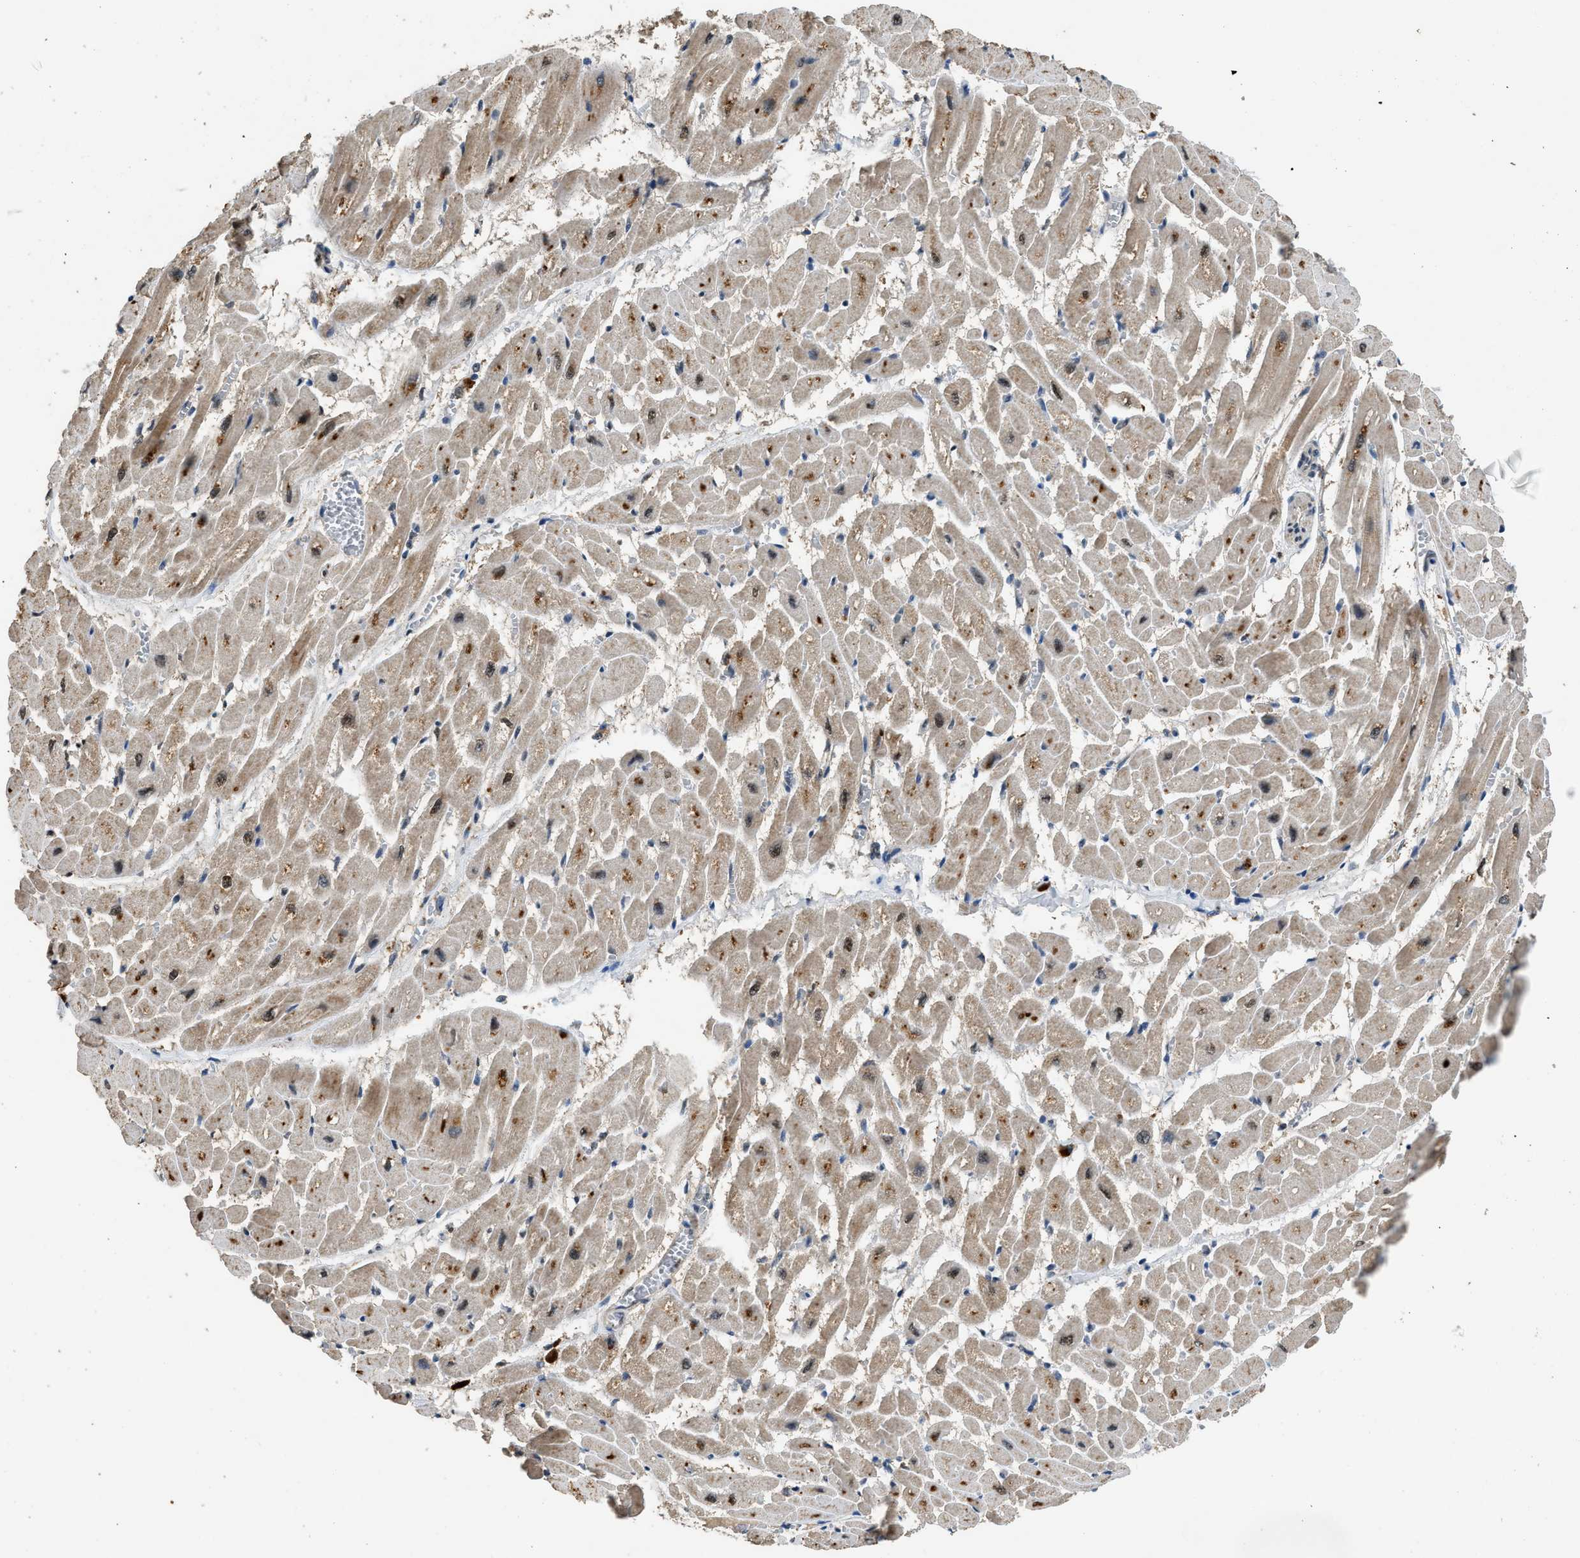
{"staining": {"intensity": "moderate", "quantity": ">75%", "location": "cytoplasmic/membranous"}, "tissue": "heart muscle", "cell_type": "Cardiomyocytes", "image_type": "normal", "snomed": [{"axis": "morphology", "description": "Normal tissue, NOS"}, {"axis": "topography", "description": "Heart"}], "caption": "Immunohistochemical staining of unremarkable human heart muscle displays >75% levels of moderate cytoplasmic/membranous protein staining in about >75% of cardiomyocytes.", "gene": "SLC15A4", "patient": {"sex": "male", "age": 45}}